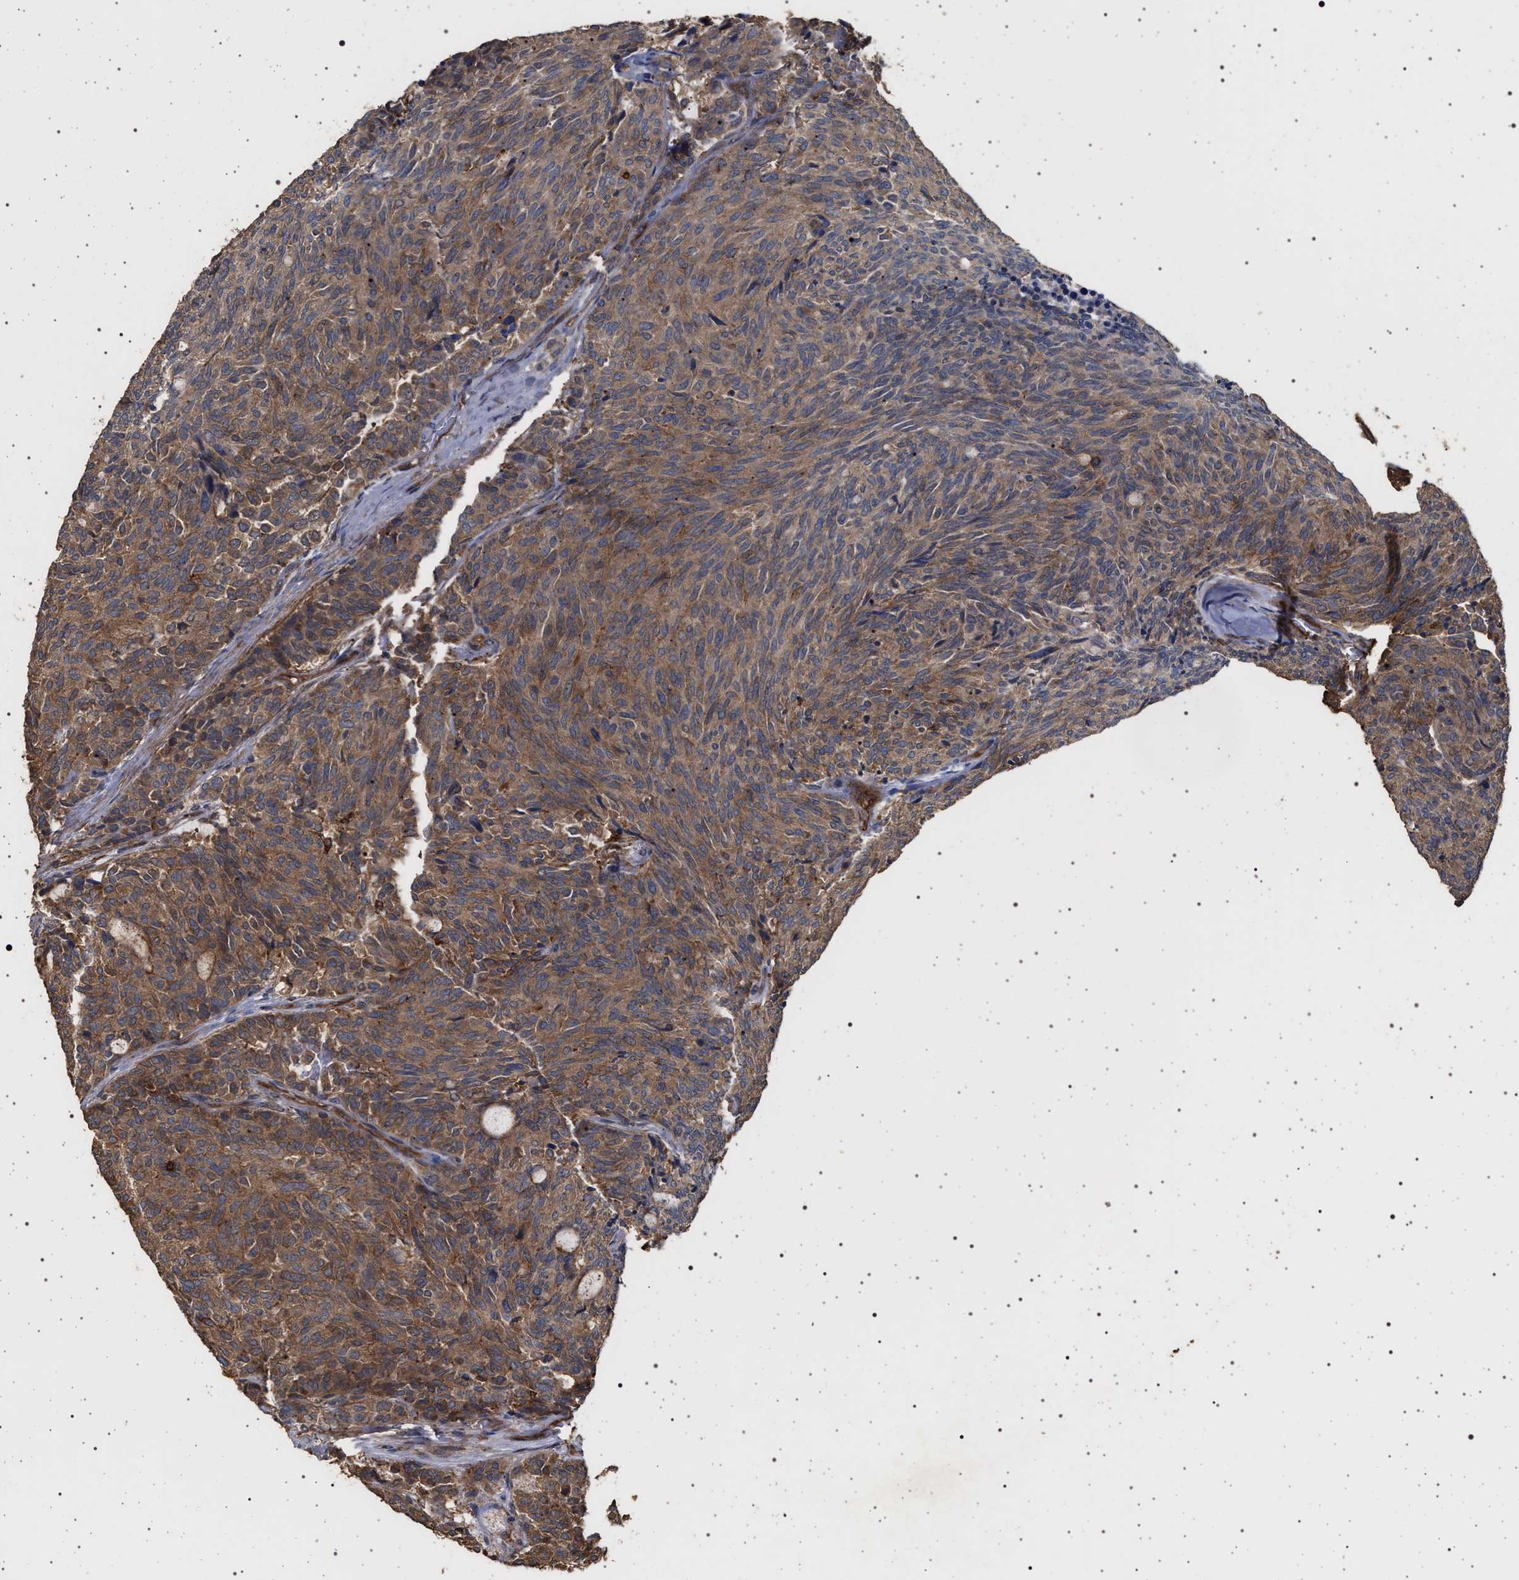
{"staining": {"intensity": "moderate", "quantity": ">75%", "location": "cytoplasmic/membranous"}, "tissue": "carcinoid", "cell_type": "Tumor cells", "image_type": "cancer", "snomed": [{"axis": "morphology", "description": "Carcinoid, malignant, NOS"}, {"axis": "topography", "description": "Pancreas"}], "caption": "Immunohistochemistry photomicrograph of human carcinoid stained for a protein (brown), which reveals medium levels of moderate cytoplasmic/membranous positivity in about >75% of tumor cells.", "gene": "IFT20", "patient": {"sex": "female", "age": 54}}